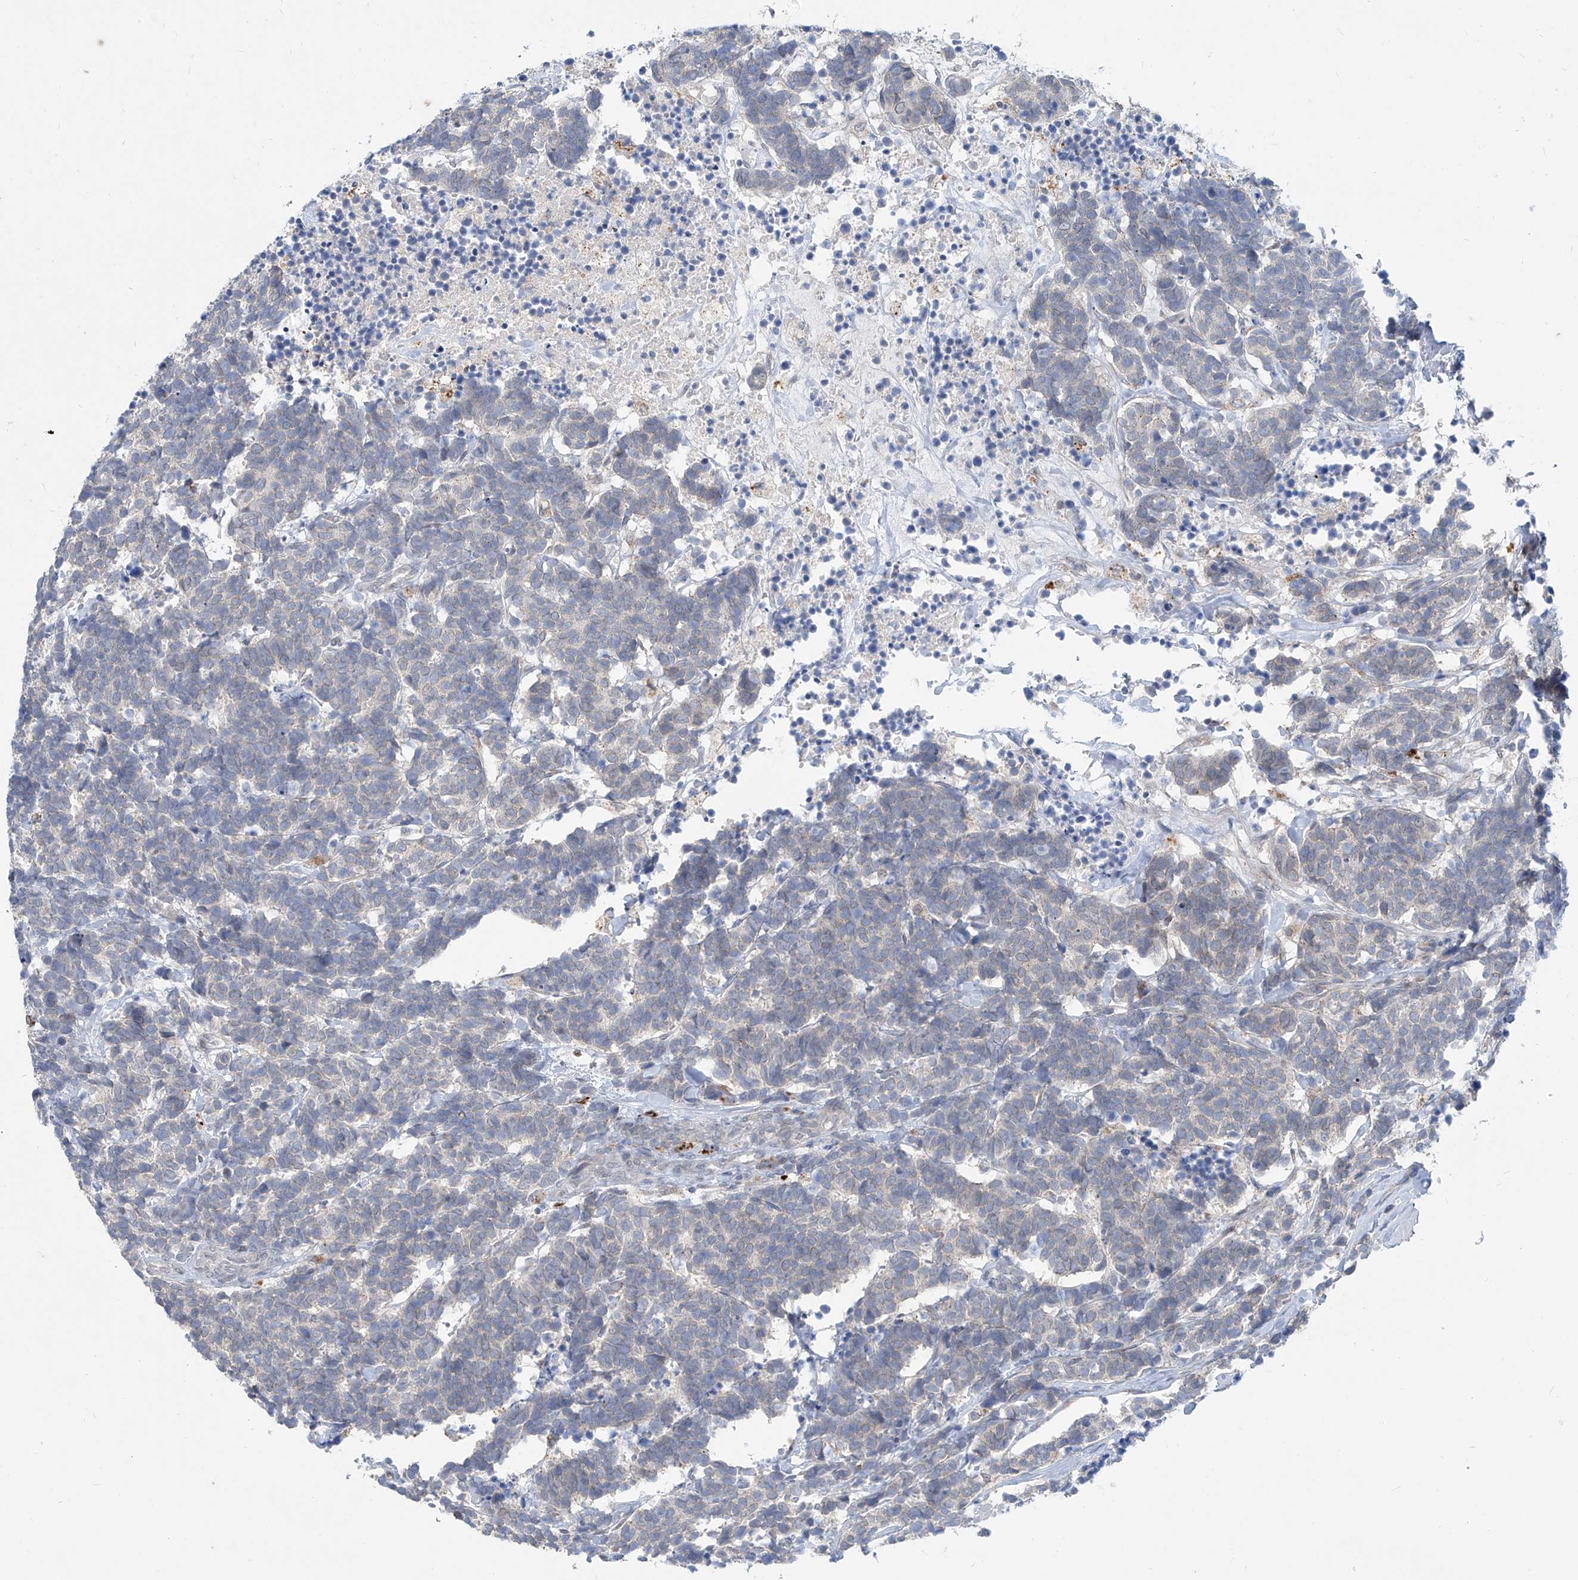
{"staining": {"intensity": "negative", "quantity": "none", "location": "none"}, "tissue": "carcinoid", "cell_type": "Tumor cells", "image_type": "cancer", "snomed": [{"axis": "morphology", "description": "Carcinoma, NOS"}, {"axis": "morphology", "description": "Carcinoid, malignant, NOS"}, {"axis": "topography", "description": "Urinary bladder"}], "caption": "Immunohistochemical staining of human carcinoma displays no significant expression in tumor cells. (Immunohistochemistry (ihc), brightfield microscopy, high magnification).", "gene": "KRTAP25-1", "patient": {"sex": "male", "age": 57}}